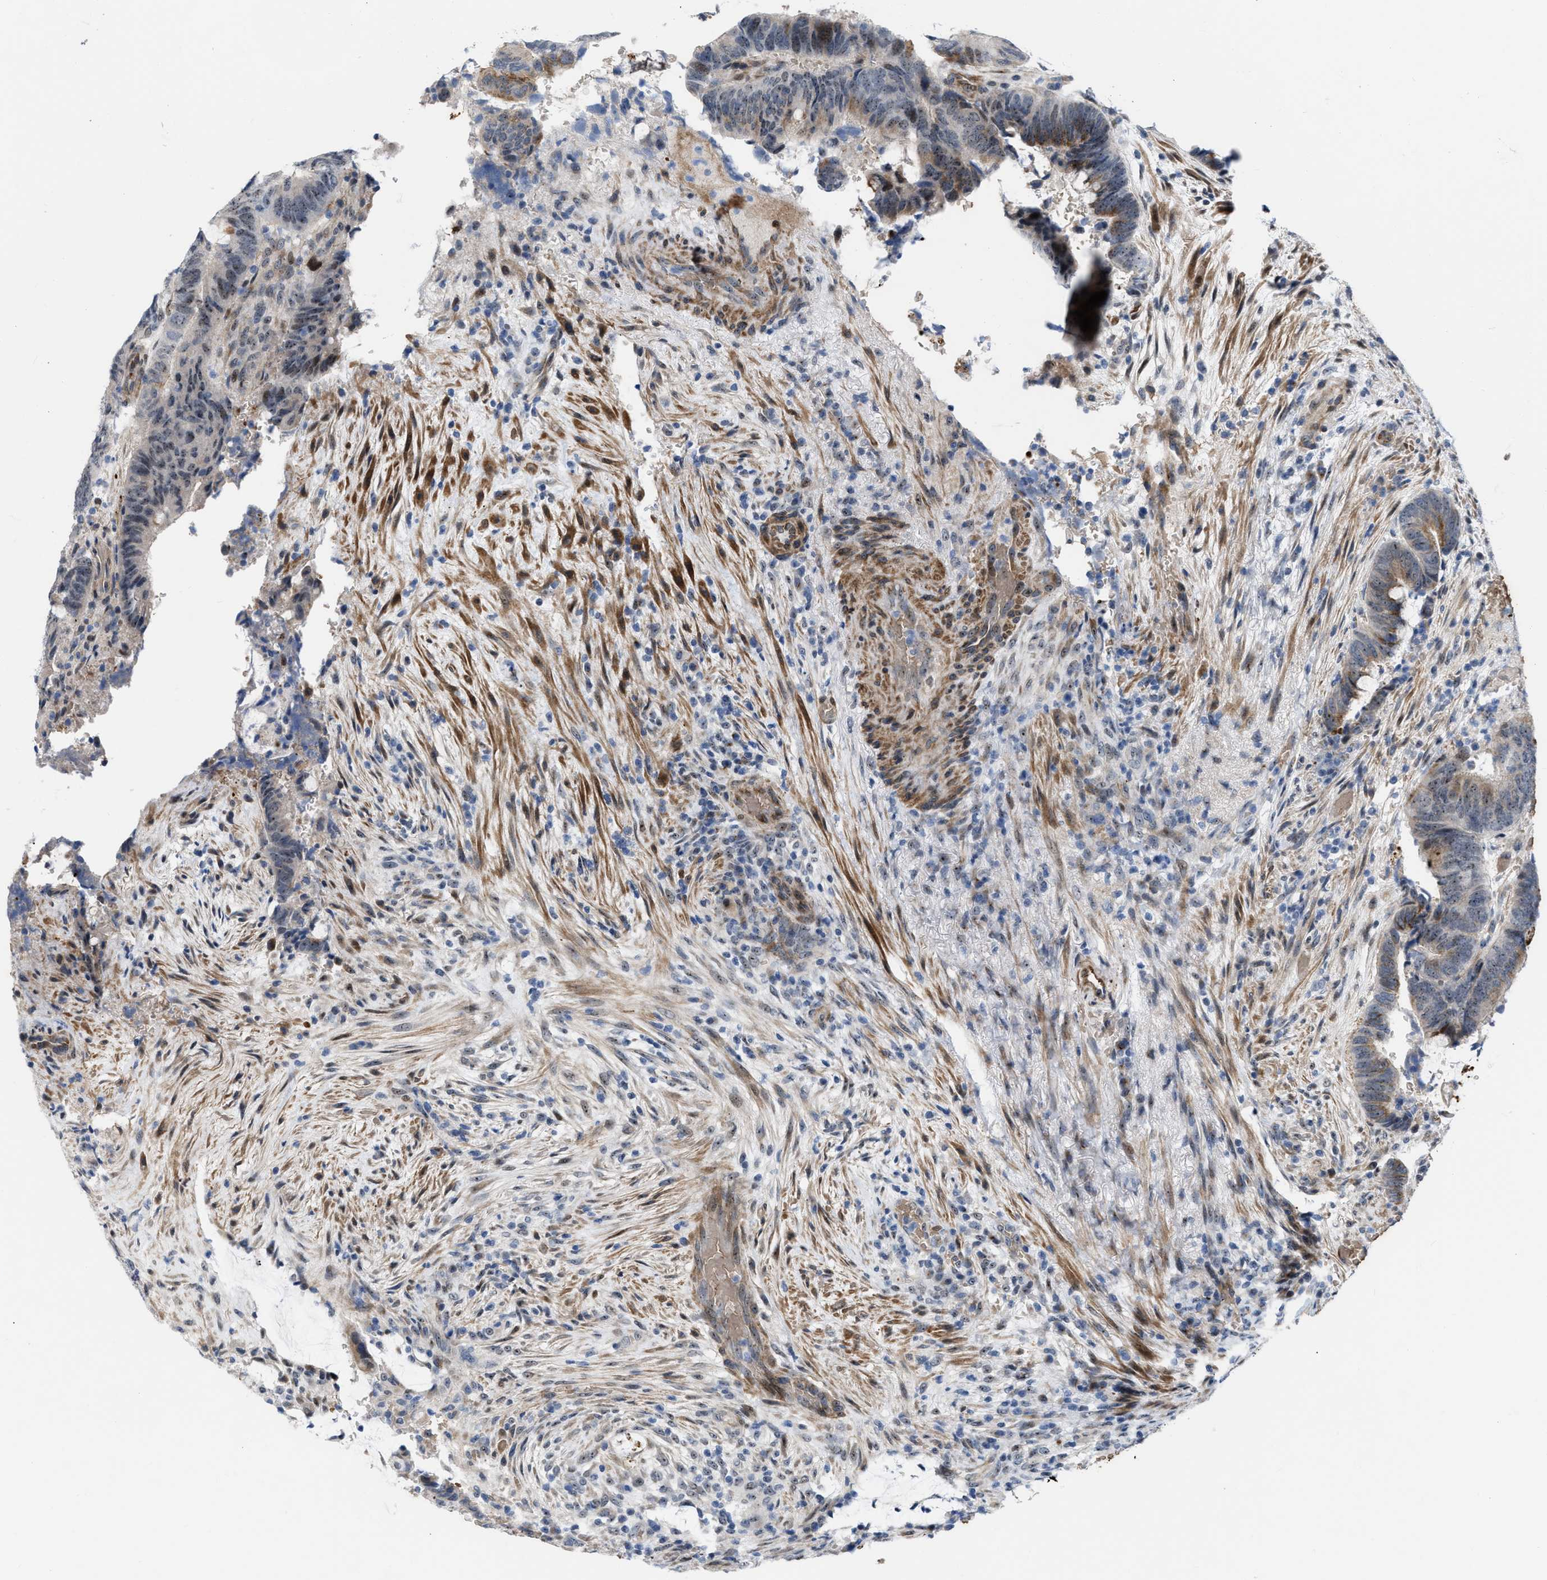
{"staining": {"intensity": "moderate", "quantity": "25%-75%", "location": "cytoplasmic/membranous,nuclear"}, "tissue": "colorectal cancer", "cell_type": "Tumor cells", "image_type": "cancer", "snomed": [{"axis": "morphology", "description": "Normal tissue, NOS"}, {"axis": "morphology", "description": "Adenocarcinoma, NOS"}, {"axis": "topography", "description": "Rectum"}, {"axis": "topography", "description": "Peripheral nerve tissue"}], "caption": "Immunohistochemistry staining of colorectal adenocarcinoma, which displays medium levels of moderate cytoplasmic/membranous and nuclear staining in approximately 25%-75% of tumor cells indicating moderate cytoplasmic/membranous and nuclear protein expression. The staining was performed using DAB (3,3'-diaminobenzidine) (brown) for protein detection and nuclei were counterstained in hematoxylin (blue).", "gene": "POLR1F", "patient": {"sex": "male", "age": 92}}